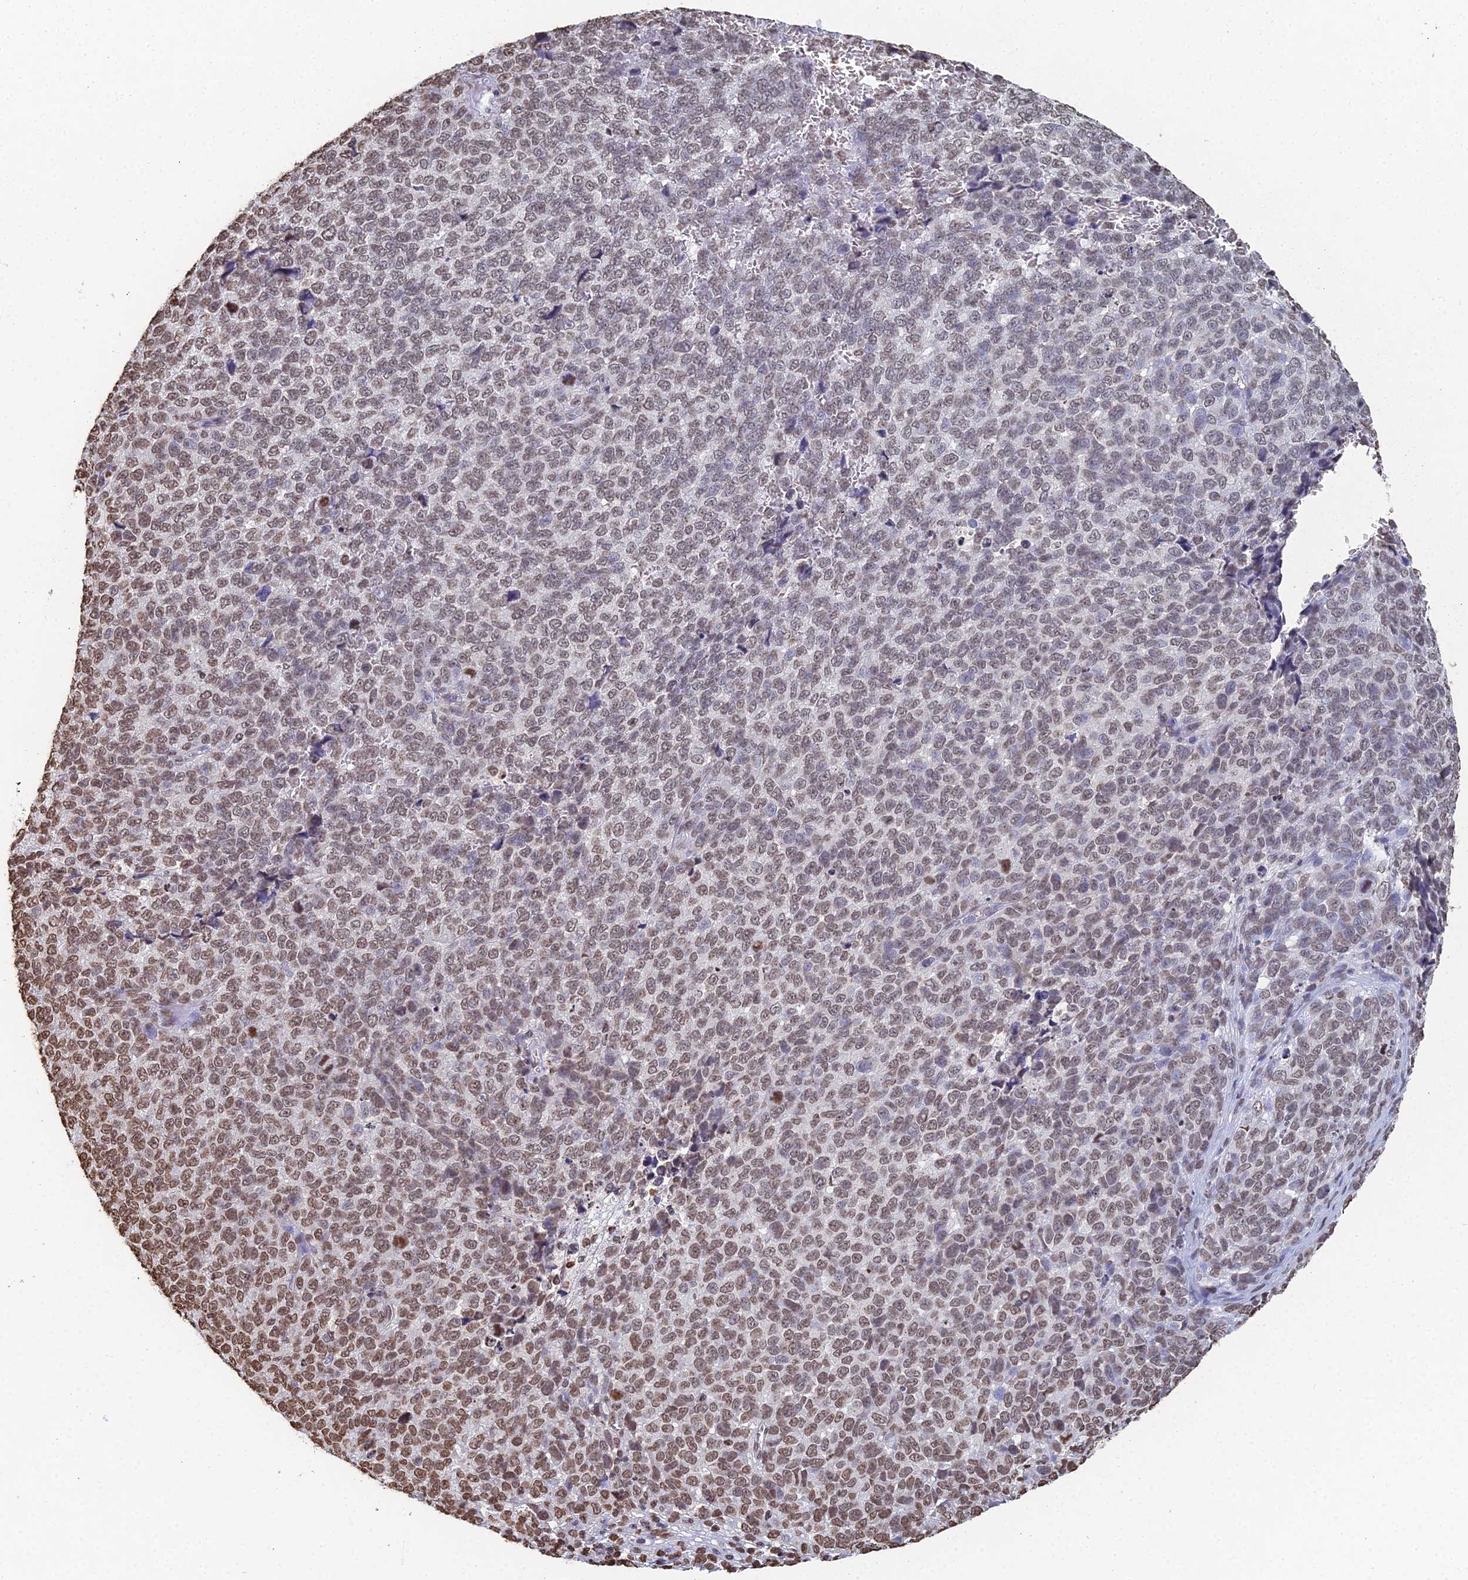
{"staining": {"intensity": "moderate", "quantity": "<25%", "location": "nuclear"}, "tissue": "melanoma", "cell_type": "Tumor cells", "image_type": "cancer", "snomed": [{"axis": "morphology", "description": "Malignant melanoma, NOS"}, {"axis": "topography", "description": "Nose, NOS"}], "caption": "A low amount of moderate nuclear expression is appreciated in approximately <25% of tumor cells in melanoma tissue.", "gene": "GBP3", "patient": {"sex": "female", "age": 48}}